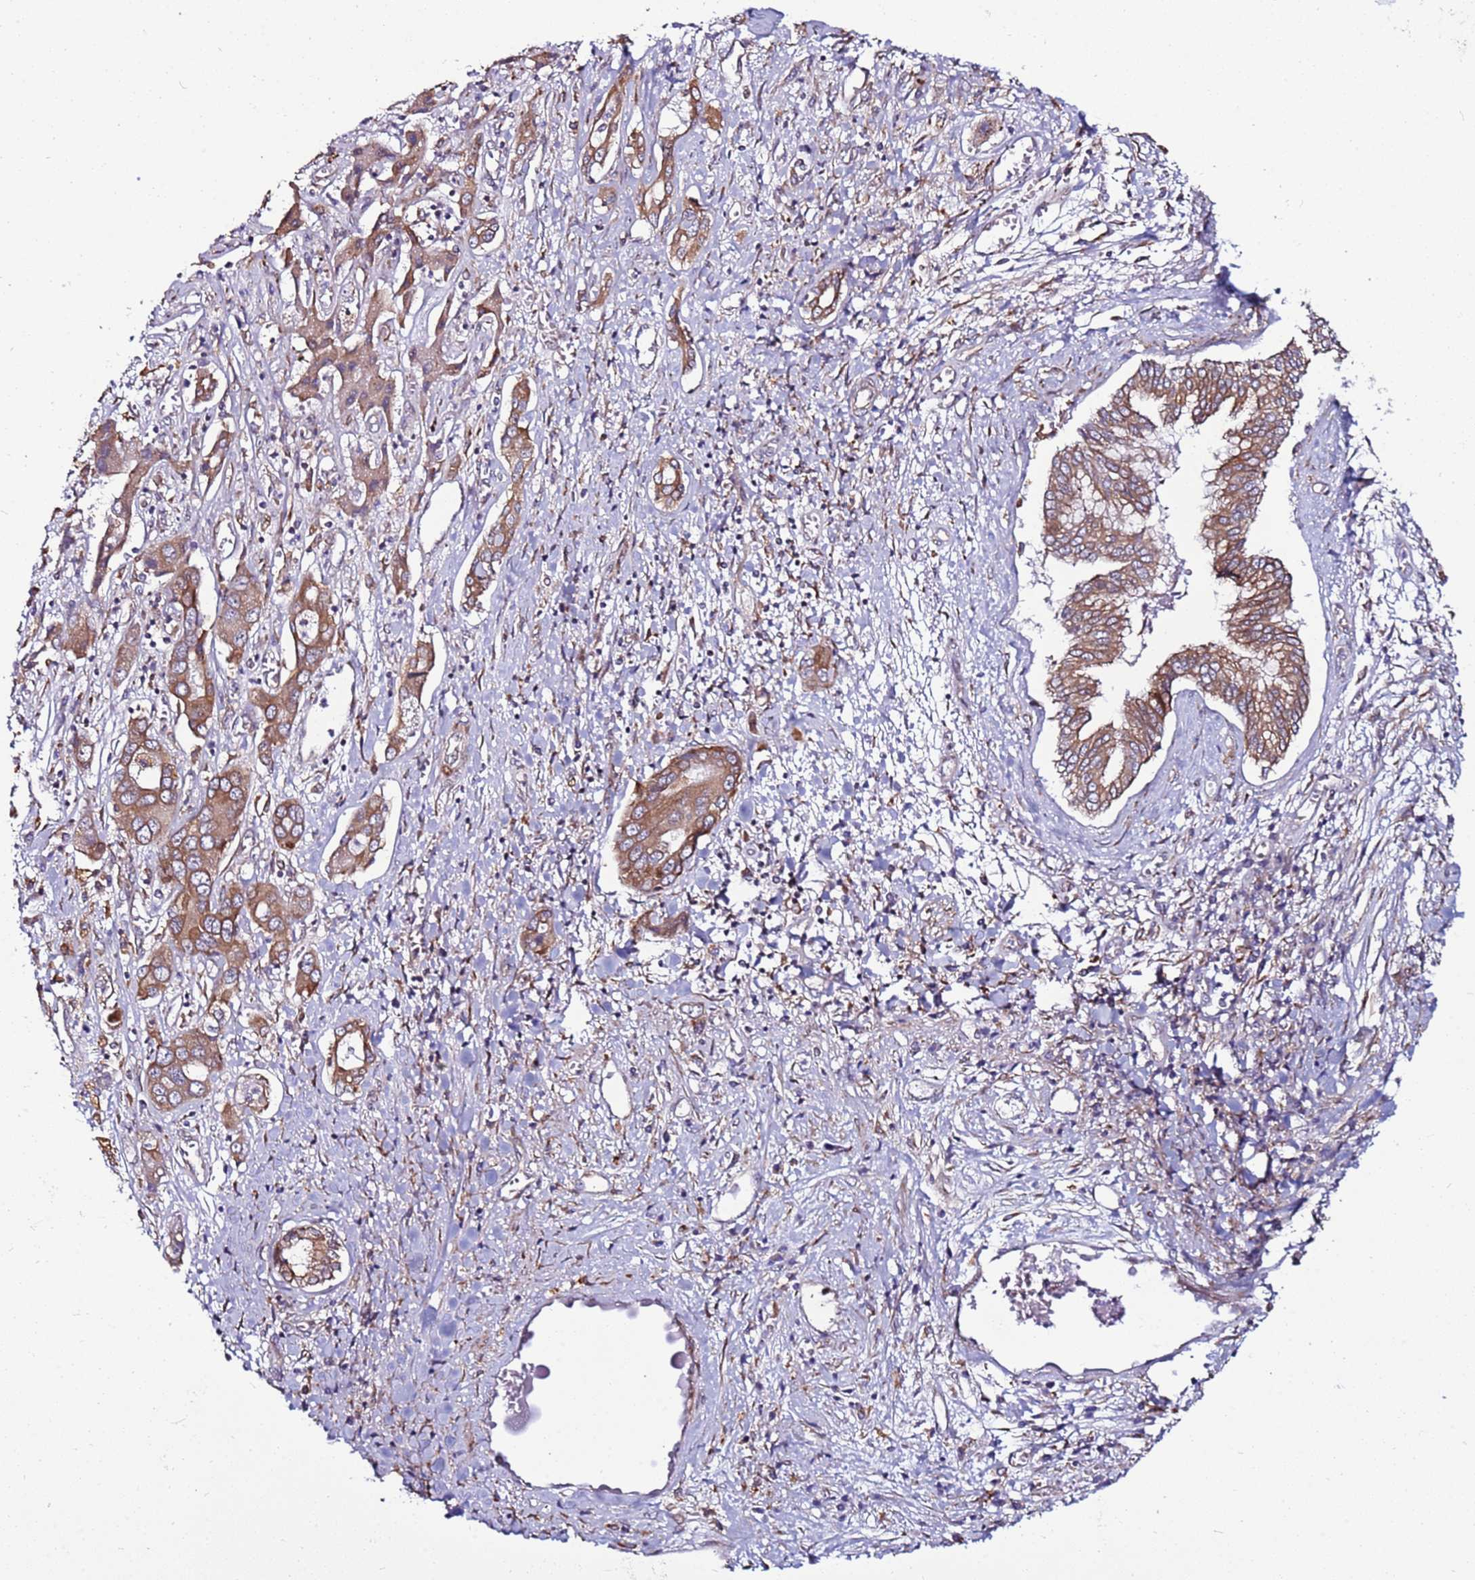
{"staining": {"intensity": "moderate", "quantity": ">75%", "location": "cytoplasmic/membranous"}, "tissue": "liver cancer", "cell_type": "Tumor cells", "image_type": "cancer", "snomed": [{"axis": "morphology", "description": "Cholangiocarcinoma"}, {"axis": "topography", "description": "Liver"}], "caption": "DAB (3,3'-diaminobenzidine) immunohistochemical staining of human cholangiocarcinoma (liver) demonstrates moderate cytoplasmic/membranous protein expression in approximately >75% of tumor cells.", "gene": "MCRIP1", "patient": {"sex": "male", "age": 67}}